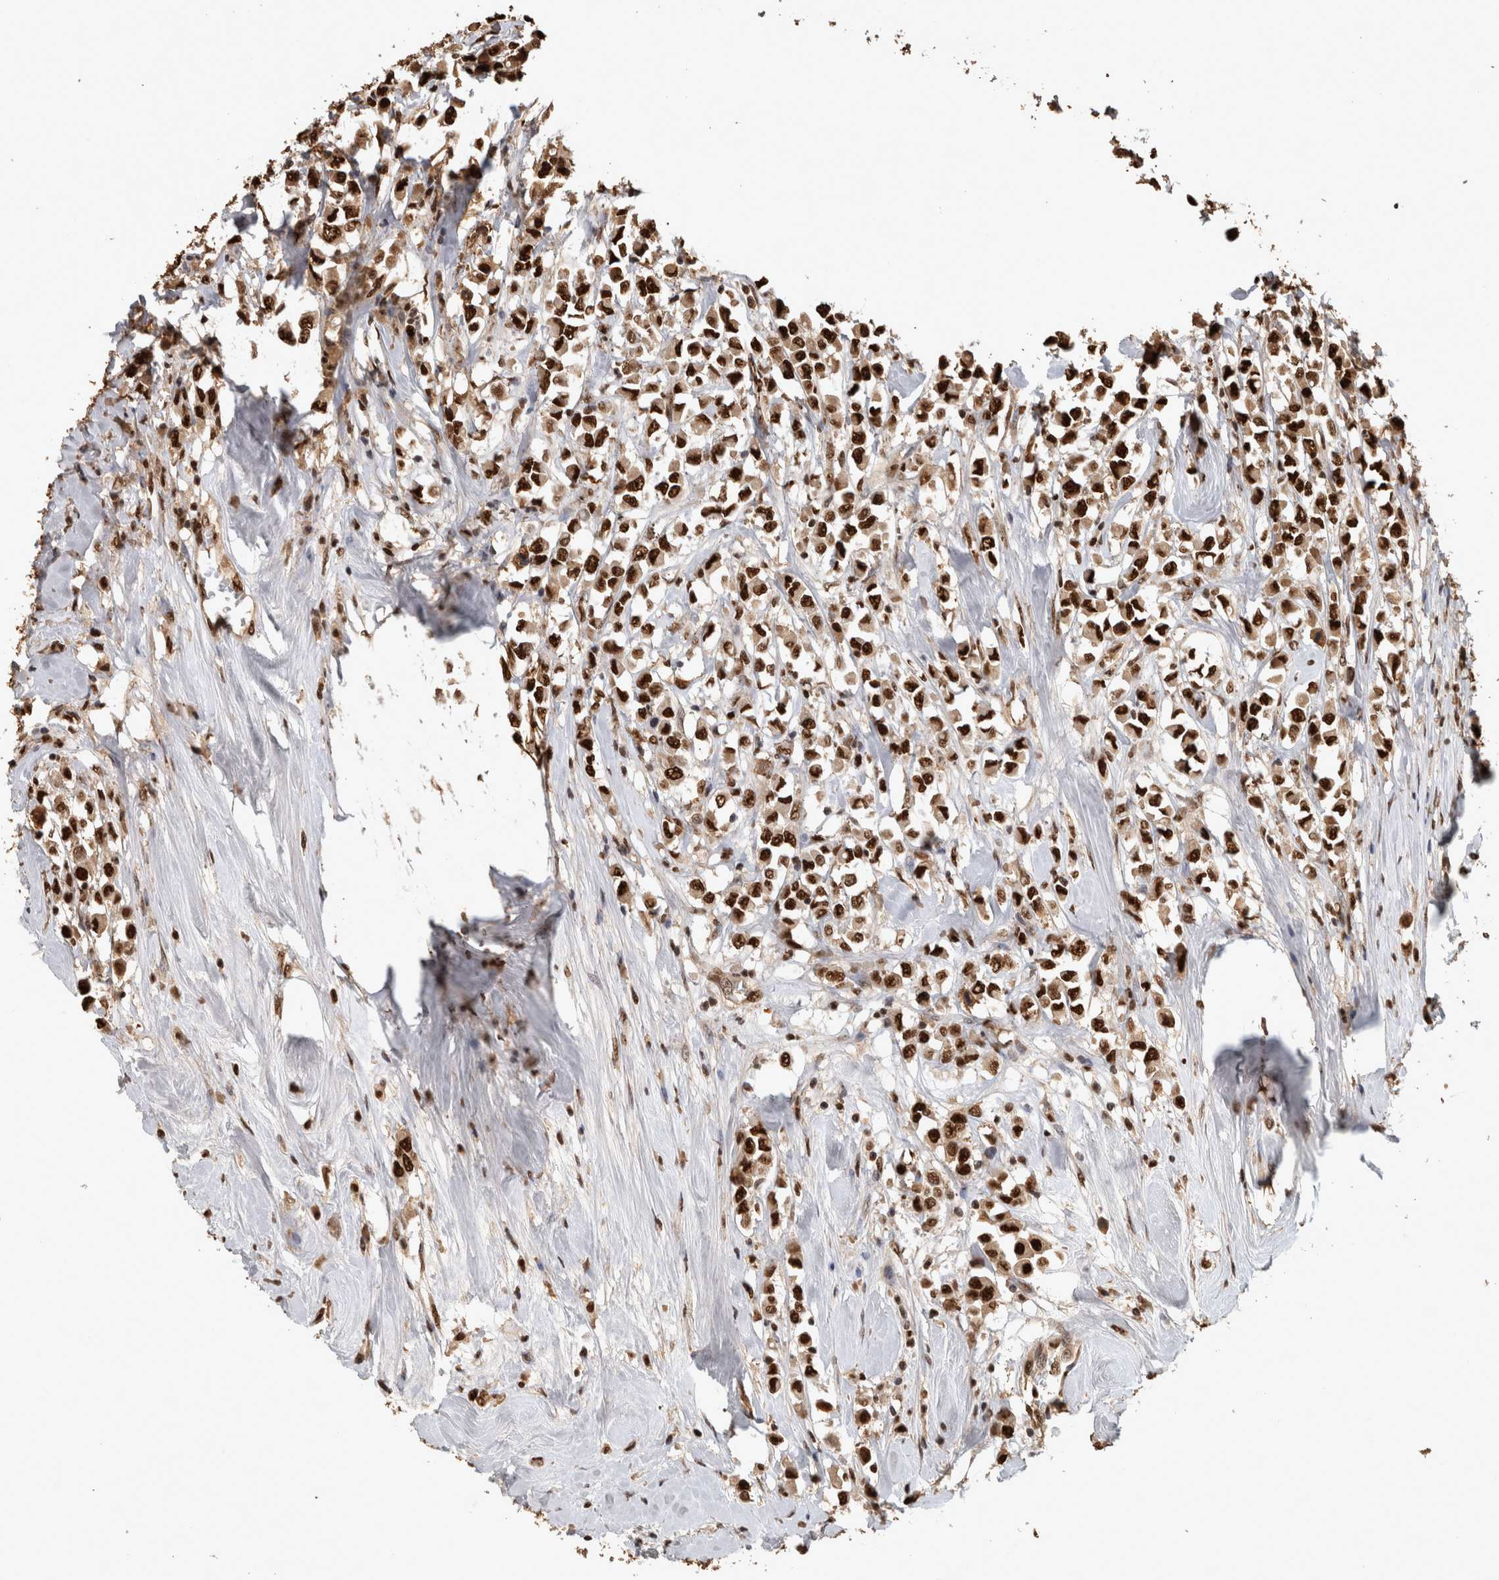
{"staining": {"intensity": "strong", "quantity": ">75%", "location": "nuclear"}, "tissue": "breast cancer", "cell_type": "Tumor cells", "image_type": "cancer", "snomed": [{"axis": "morphology", "description": "Duct carcinoma"}, {"axis": "topography", "description": "Breast"}], "caption": "An immunohistochemistry micrograph of tumor tissue is shown. Protein staining in brown highlights strong nuclear positivity in breast cancer within tumor cells. (Stains: DAB (3,3'-diaminobenzidine) in brown, nuclei in blue, Microscopy: brightfield microscopy at high magnification).", "gene": "RAD50", "patient": {"sex": "female", "age": 61}}